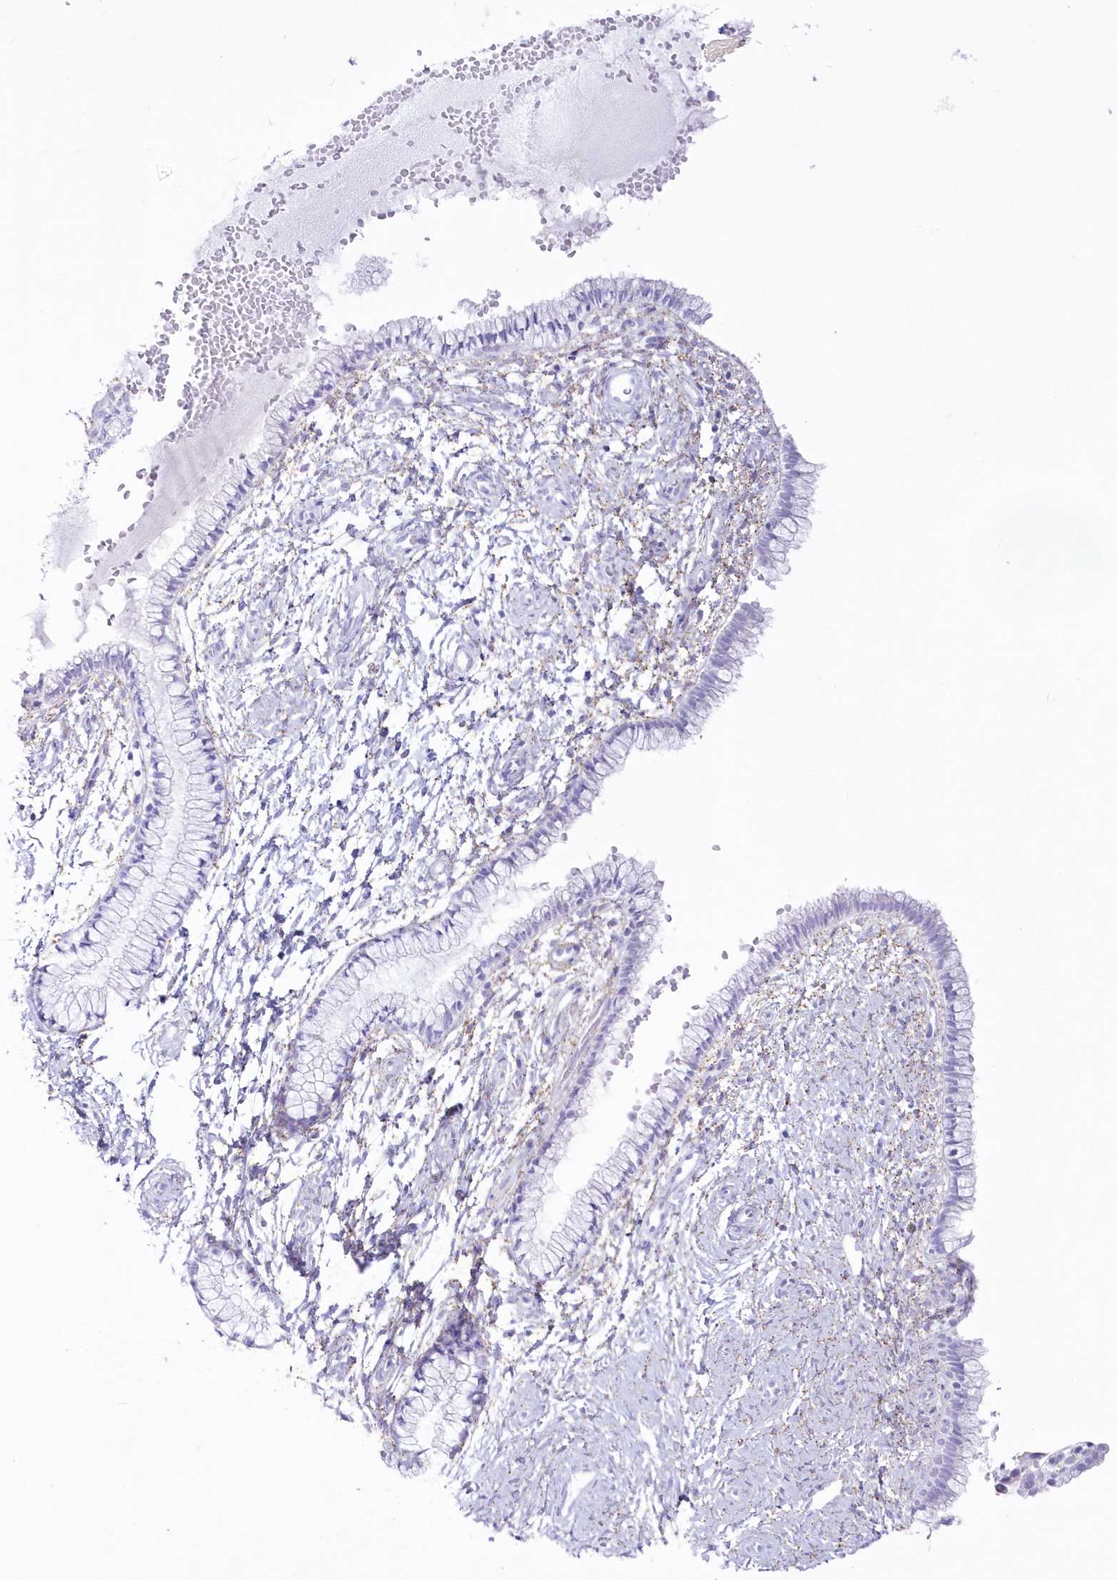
{"staining": {"intensity": "negative", "quantity": "none", "location": "none"}, "tissue": "cervix", "cell_type": "Glandular cells", "image_type": "normal", "snomed": [{"axis": "morphology", "description": "Normal tissue, NOS"}, {"axis": "topography", "description": "Cervix"}], "caption": "An immunohistochemistry micrograph of benign cervix is shown. There is no staining in glandular cells of cervix.", "gene": "ZNF843", "patient": {"sex": "female", "age": 33}}